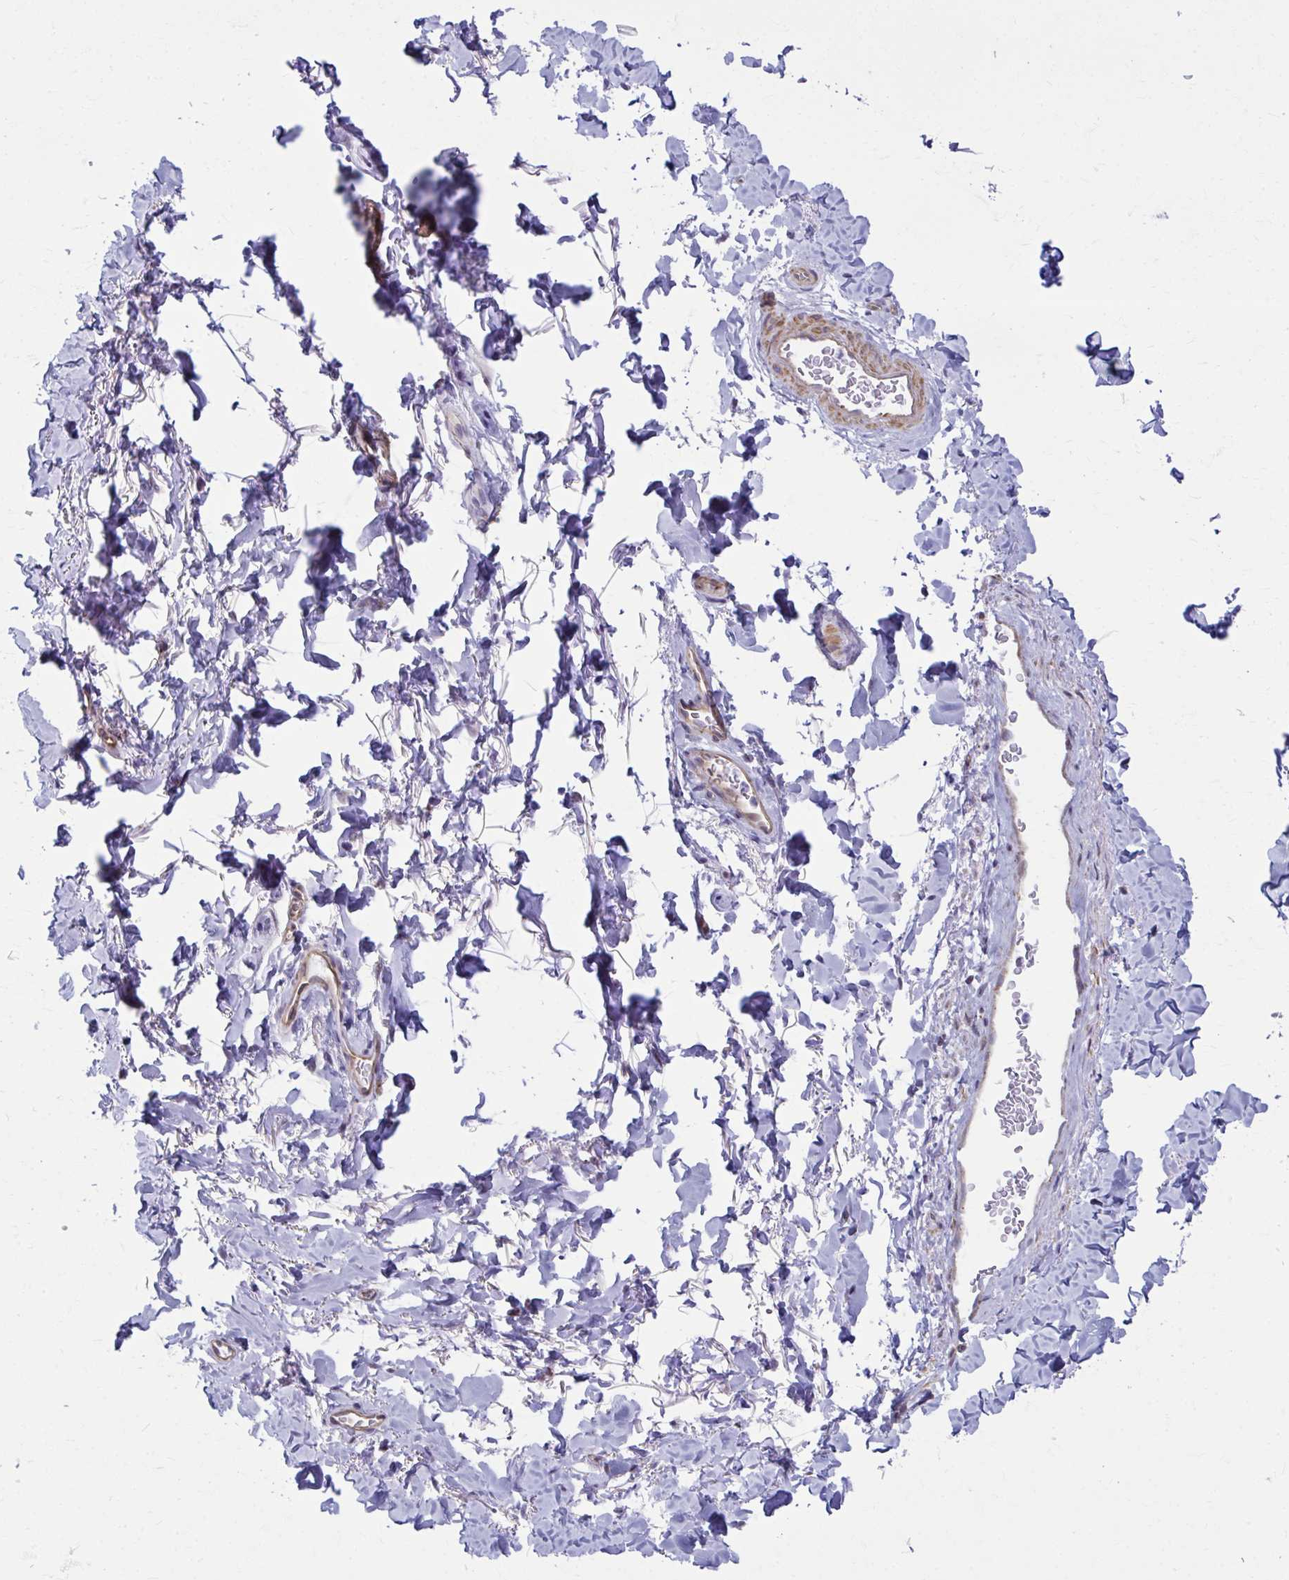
{"staining": {"intensity": "negative", "quantity": "none", "location": "none"}, "tissue": "adipose tissue", "cell_type": "Adipocytes", "image_type": "normal", "snomed": [{"axis": "morphology", "description": "Normal tissue, NOS"}, {"axis": "topography", "description": "Vulva"}, {"axis": "topography", "description": "Peripheral nerve tissue"}], "caption": "Adipocytes show no significant staining in unremarkable adipose tissue. (DAB immunohistochemistry, high magnification).", "gene": "LRRC4B", "patient": {"sex": "female", "age": 66}}